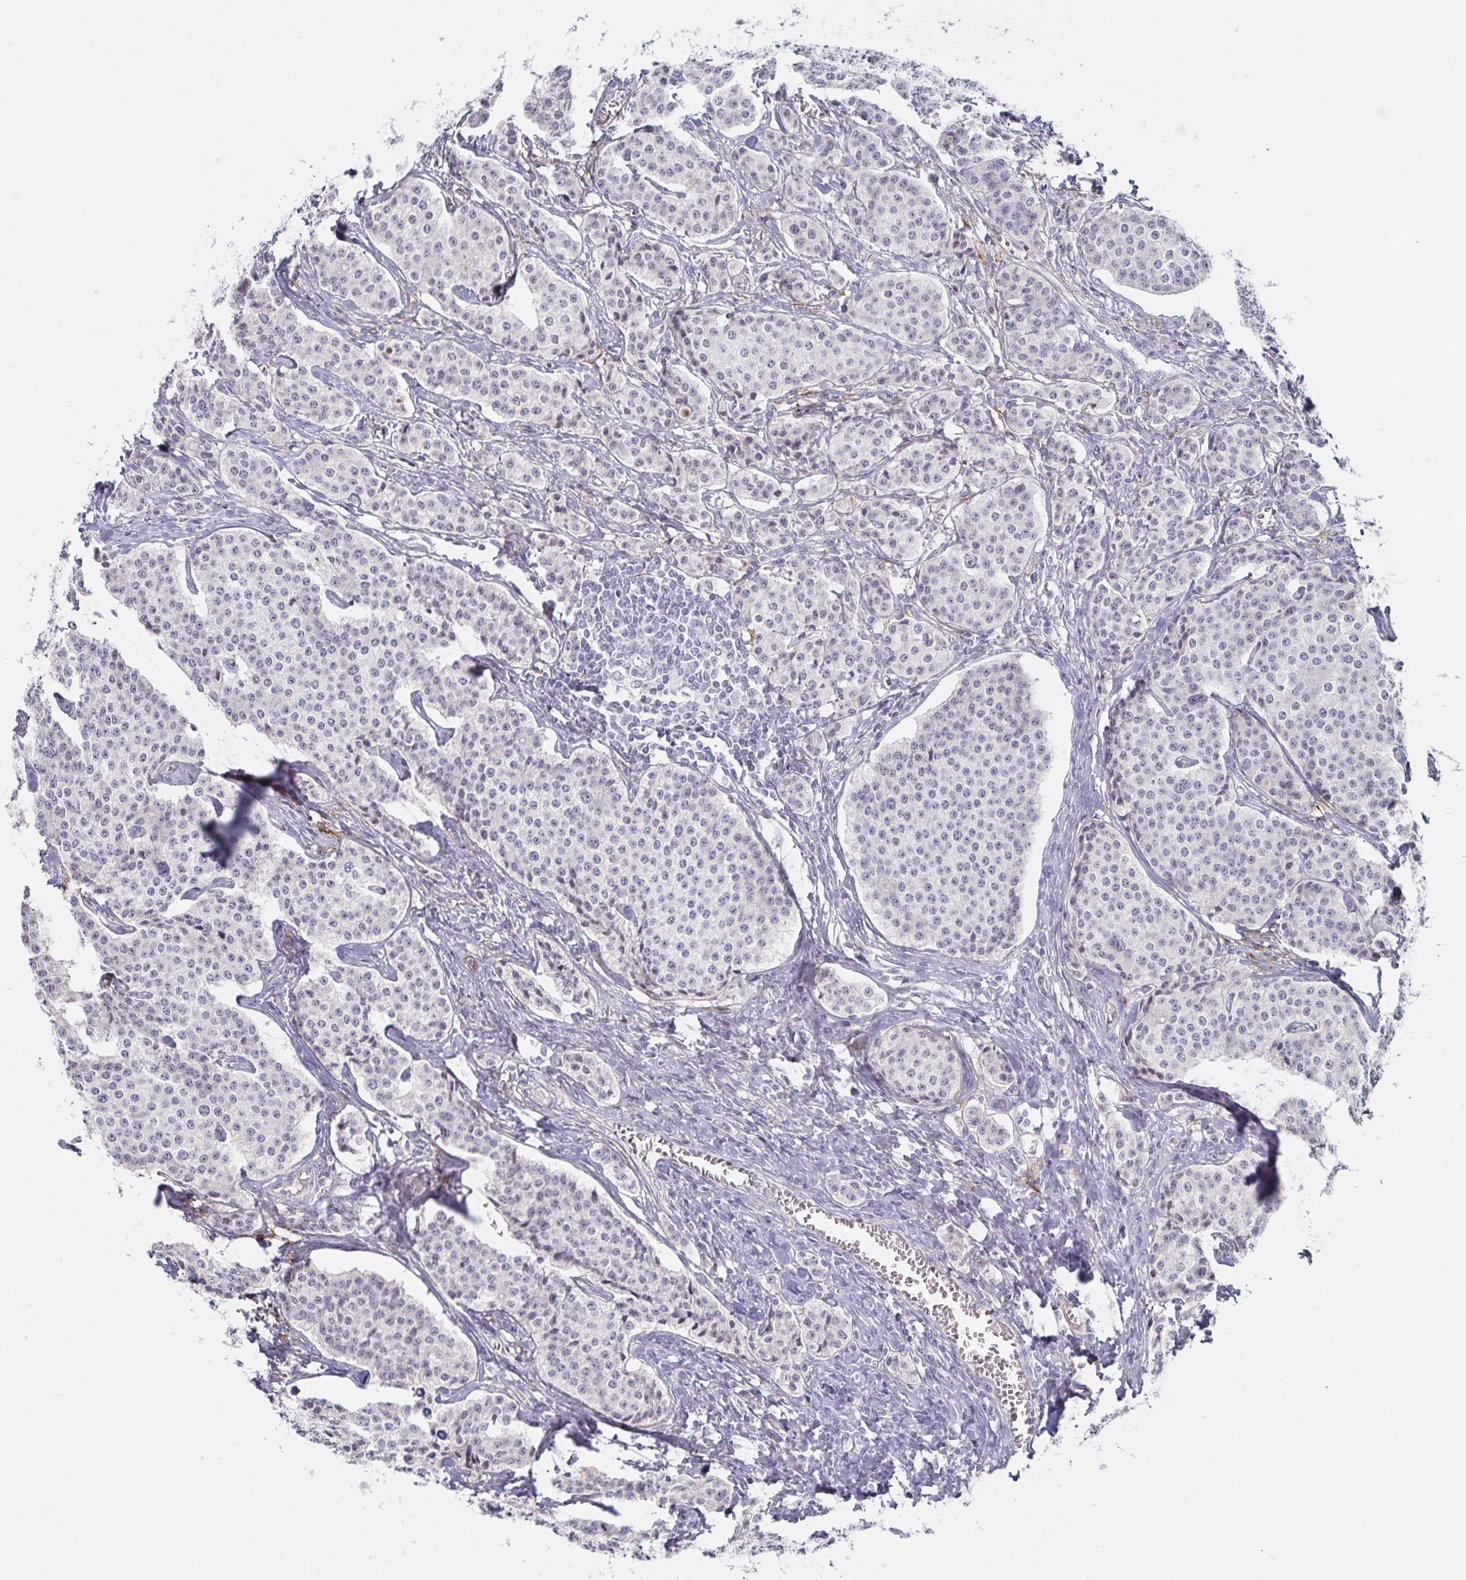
{"staining": {"intensity": "negative", "quantity": "none", "location": "none"}, "tissue": "carcinoid", "cell_type": "Tumor cells", "image_type": "cancer", "snomed": [{"axis": "morphology", "description": "Carcinoid, malignant, NOS"}, {"axis": "topography", "description": "Small intestine"}], "caption": "Immunohistochemistry photomicrograph of neoplastic tissue: malignant carcinoid stained with DAB displays no significant protein expression in tumor cells.", "gene": "SPAG4", "patient": {"sex": "female", "age": 64}}